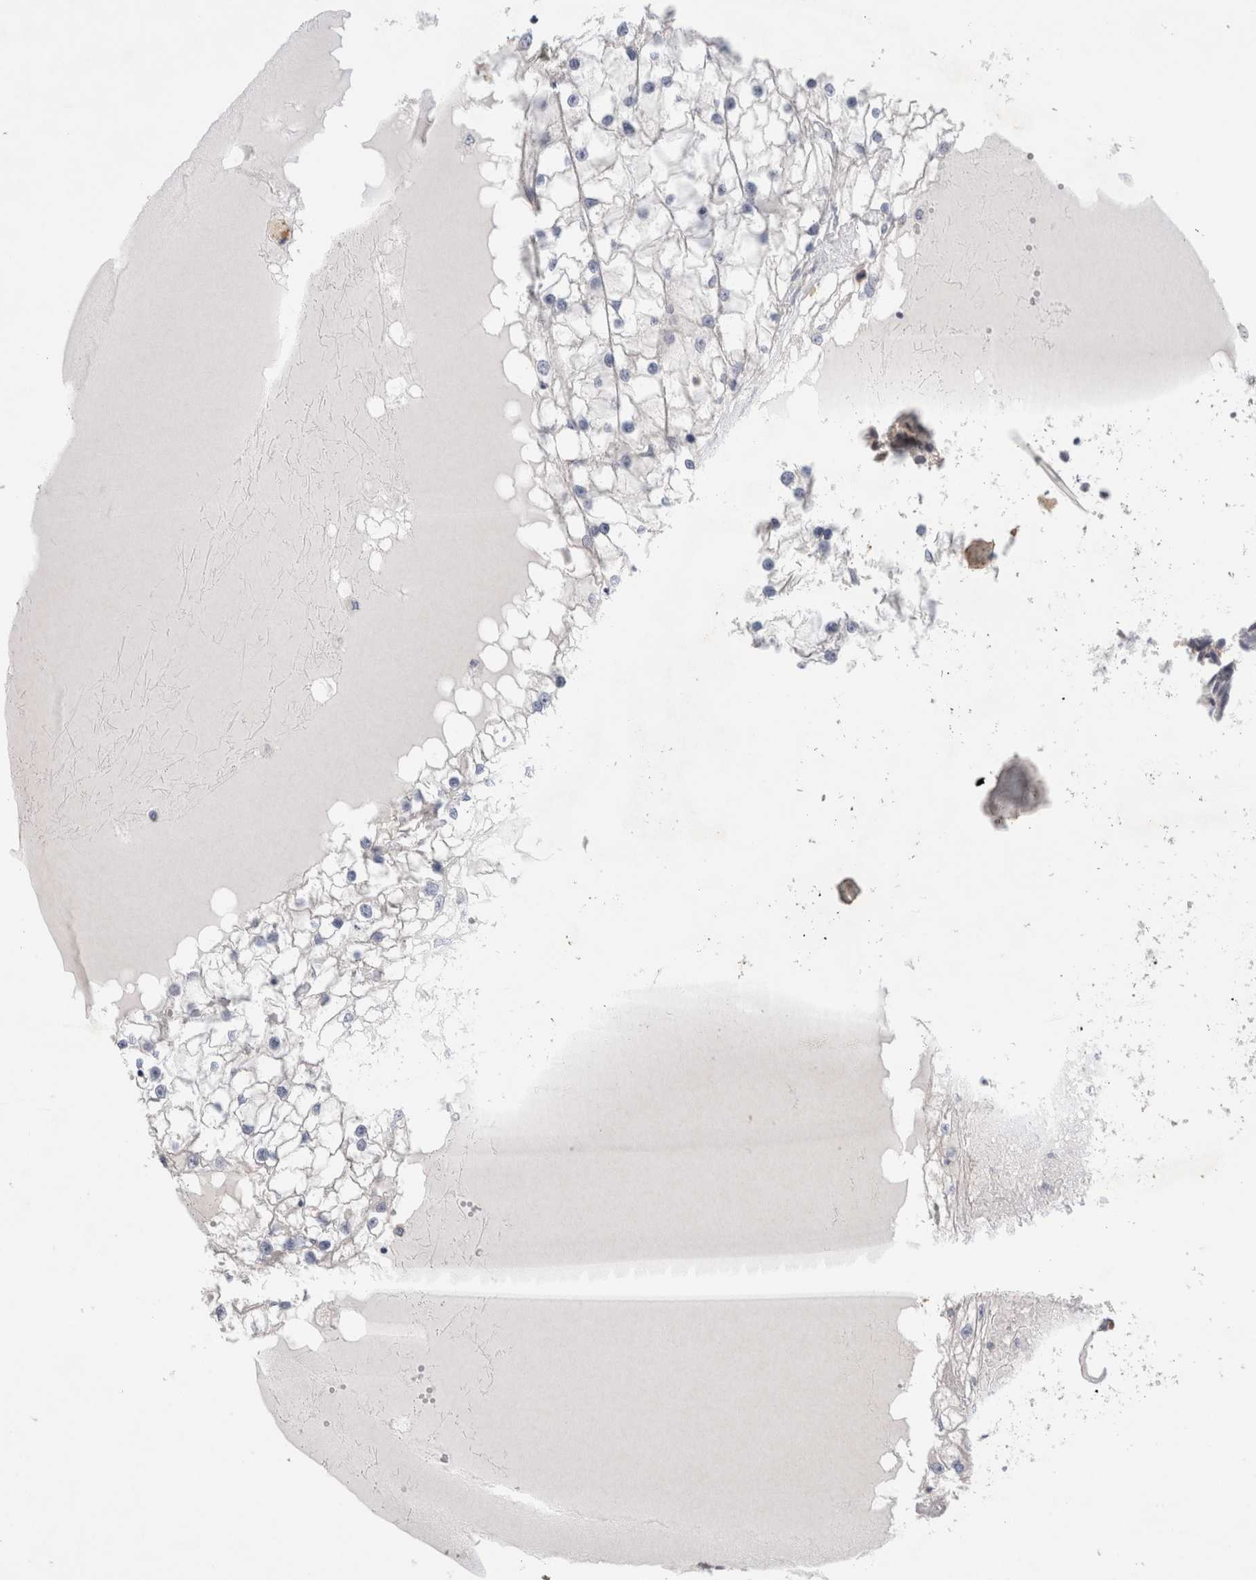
{"staining": {"intensity": "negative", "quantity": "none", "location": "none"}, "tissue": "renal cancer", "cell_type": "Tumor cells", "image_type": "cancer", "snomed": [{"axis": "morphology", "description": "Adenocarcinoma, NOS"}, {"axis": "topography", "description": "Kidney"}], "caption": "Tumor cells show no significant staining in renal adenocarcinoma.", "gene": "GSDMB", "patient": {"sex": "male", "age": 68}}